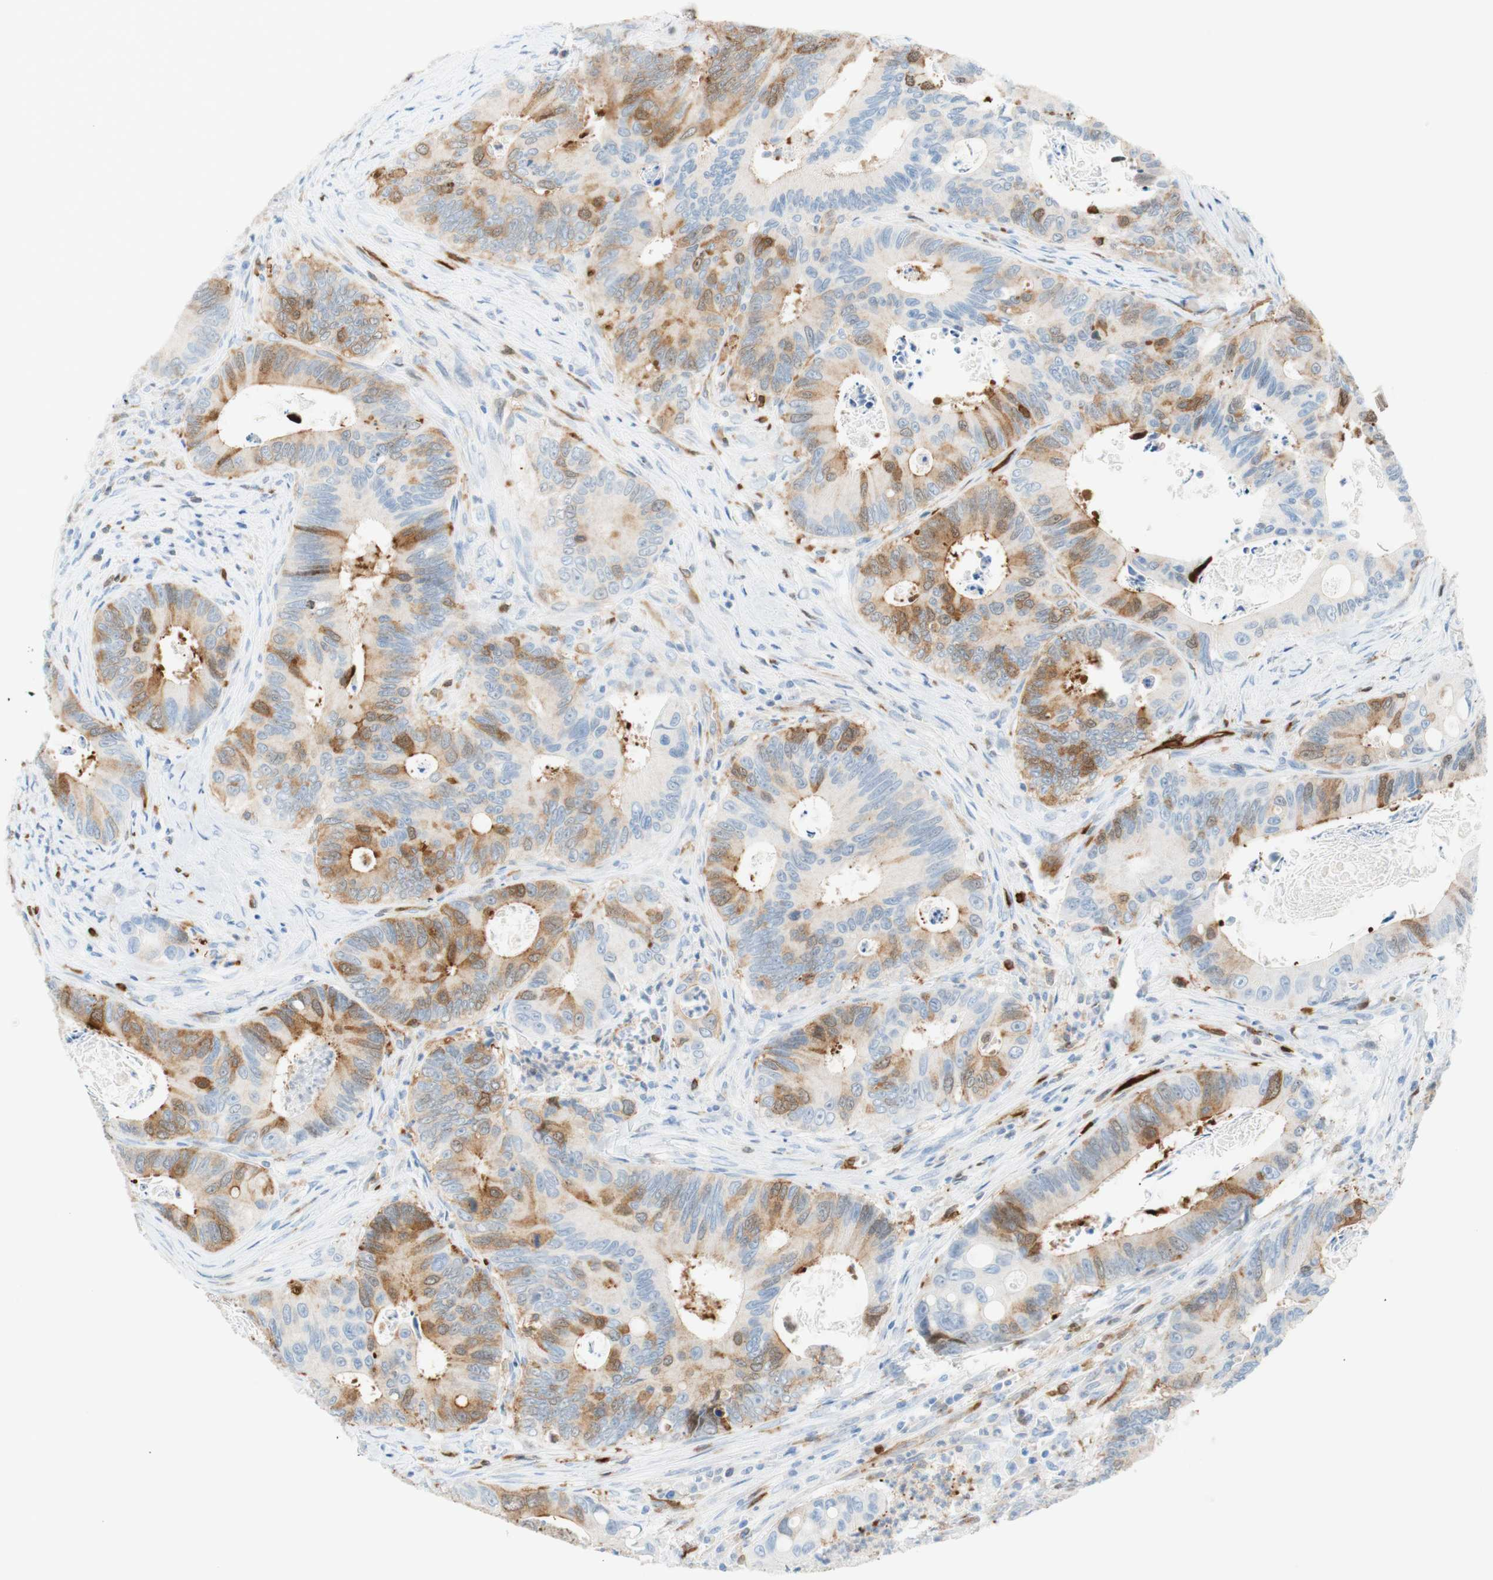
{"staining": {"intensity": "moderate", "quantity": "<25%", "location": "cytoplasmic/membranous"}, "tissue": "colorectal cancer", "cell_type": "Tumor cells", "image_type": "cancer", "snomed": [{"axis": "morphology", "description": "Inflammation, NOS"}, {"axis": "morphology", "description": "Adenocarcinoma, NOS"}, {"axis": "topography", "description": "Colon"}], "caption": "A photomicrograph of colorectal cancer stained for a protein displays moderate cytoplasmic/membranous brown staining in tumor cells.", "gene": "STMN1", "patient": {"sex": "male", "age": 72}}